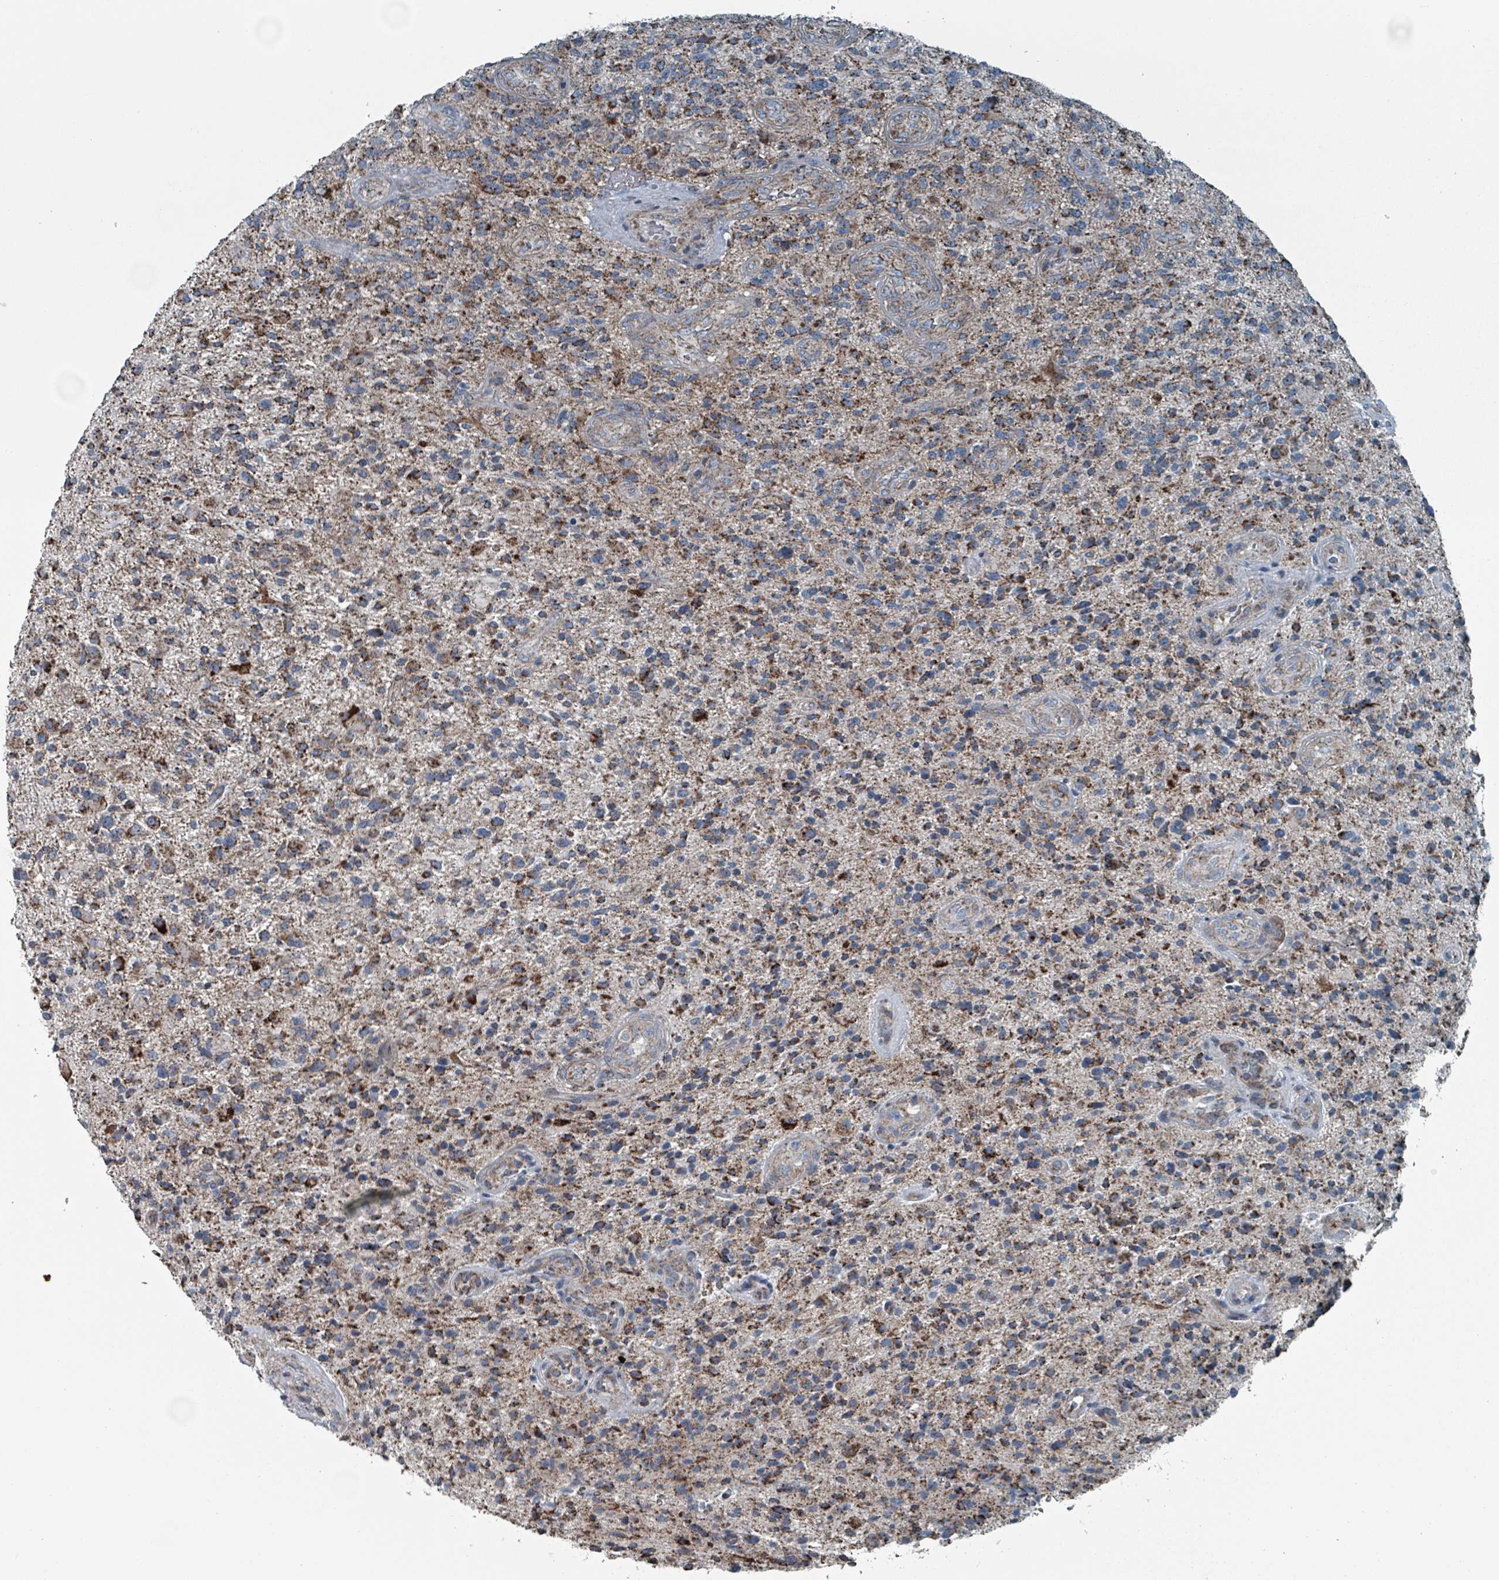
{"staining": {"intensity": "moderate", "quantity": "25%-75%", "location": "cytoplasmic/membranous"}, "tissue": "glioma", "cell_type": "Tumor cells", "image_type": "cancer", "snomed": [{"axis": "morphology", "description": "Glioma, malignant, High grade"}, {"axis": "topography", "description": "Brain"}], "caption": "Tumor cells display medium levels of moderate cytoplasmic/membranous expression in about 25%-75% of cells in malignant glioma (high-grade).", "gene": "ABHD18", "patient": {"sex": "male", "age": 47}}